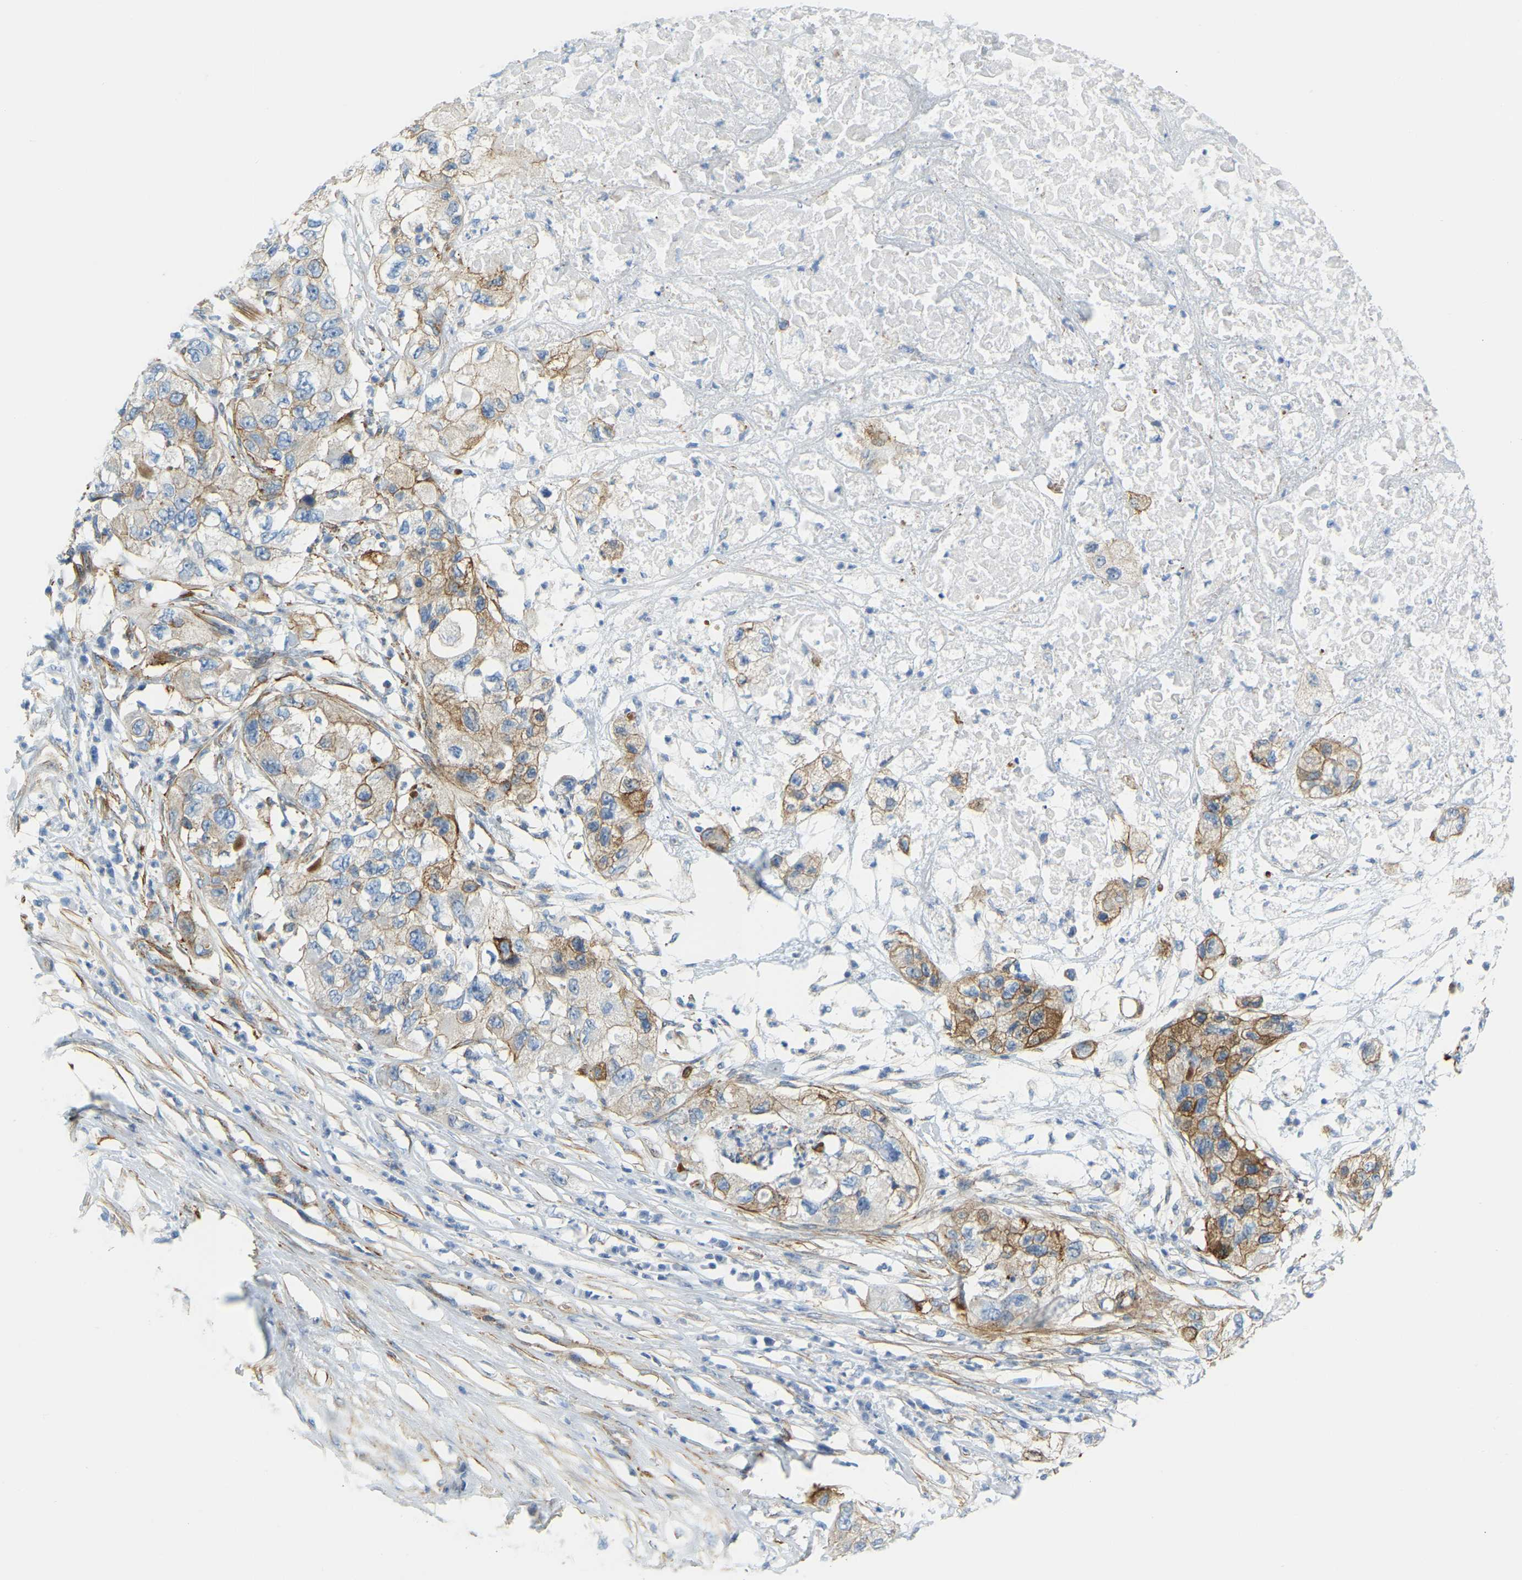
{"staining": {"intensity": "moderate", "quantity": "25%-75%", "location": "cytoplasmic/membranous"}, "tissue": "pancreatic cancer", "cell_type": "Tumor cells", "image_type": "cancer", "snomed": [{"axis": "morphology", "description": "Adenocarcinoma, NOS"}, {"axis": "topography", "description": "Pancreas"}], "caption": "Protein staining shows moderate cytoplasmic/membranous positivity in about 25%-75% of tumor cells in pancreatic cancer. The protein is shown in brown color, while the nuclei are stained blue.", "gene": "MYL3", "patient": {"sex": "female", "age": 78}}